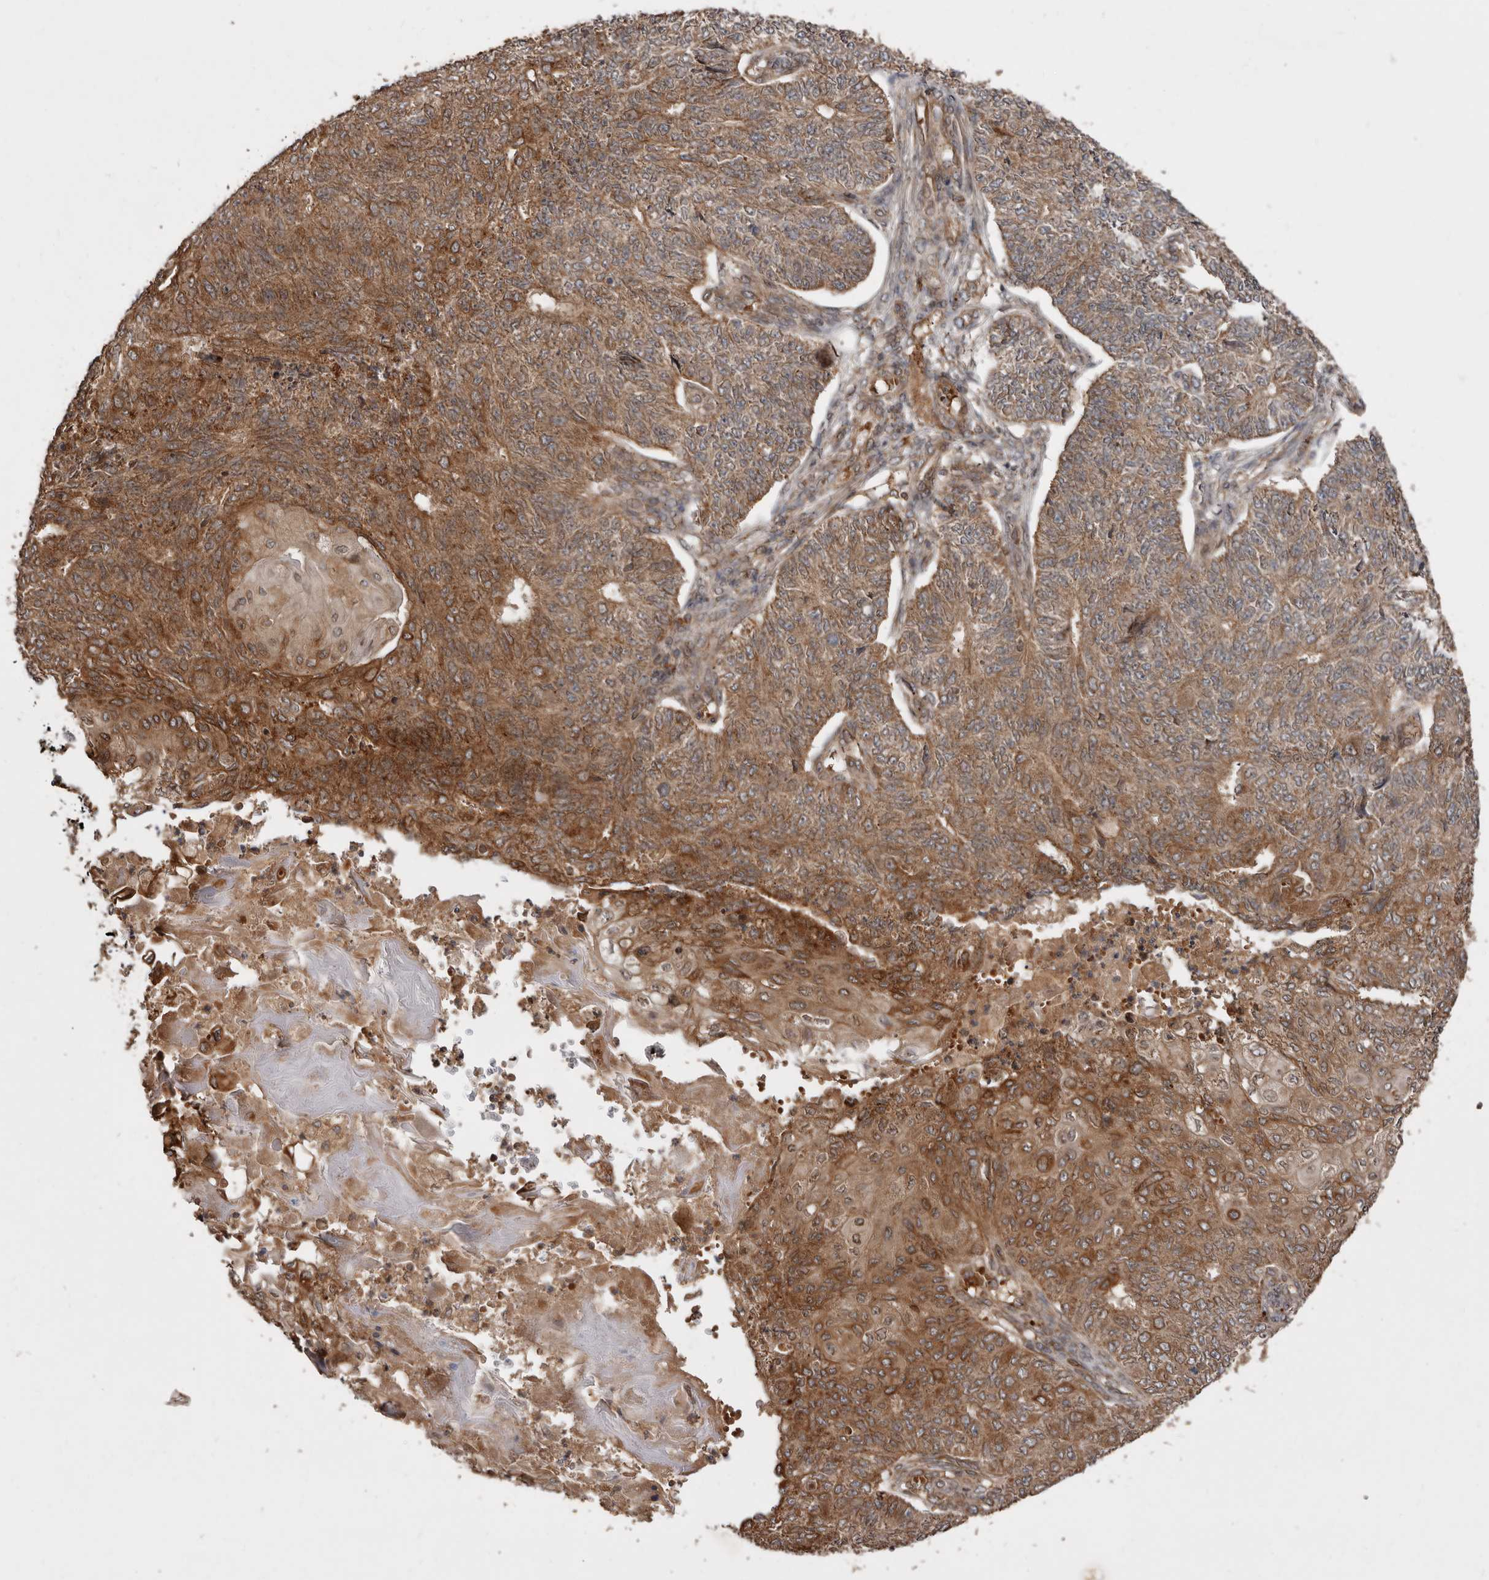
{"staining": {"intensity": "moderate", "quantity": ">75%", "location": "cytoplasmic/membranous"}, "tissue": "endometrial cancer", "cell_type": "Tumor cells", "image_type": "cancer", "snomed": [{"axis": "morphology", "description": "Adenocarcinoma, NOS"}, {"axis": "topography", "description": "Endometrium"}], "caption": "A medium amount of moderate cytoplasmic/membranous staining is appreciated in about >75% of tumor cells in endometrial adenocarcinoma tissue.", "gene": "STK36", "patient": {"sex": "female", "age": 32}}